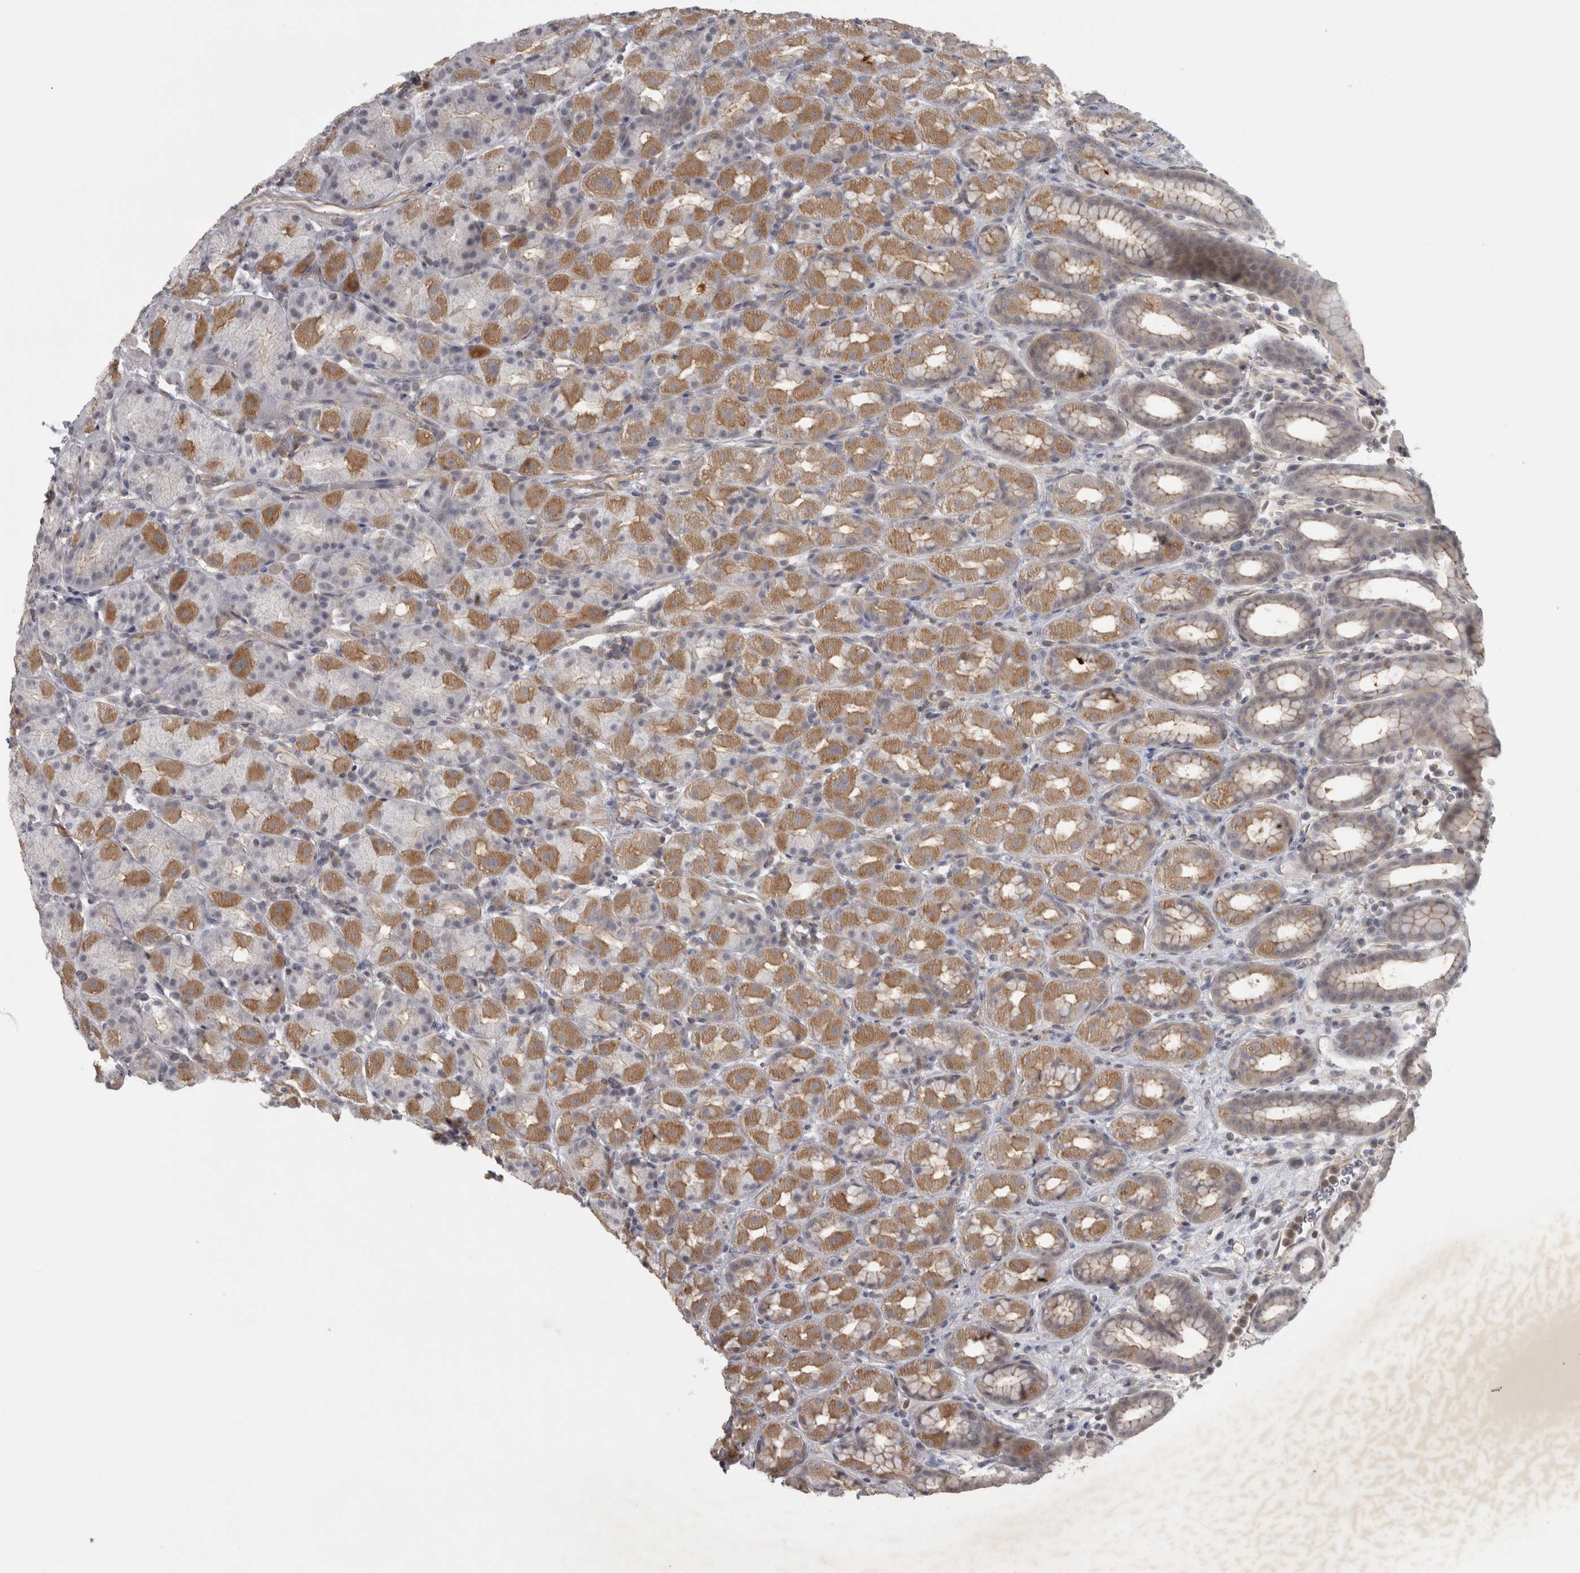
{"staining": {"intensity": "moderate", "quantity": "25%-75%", "location": "cytoplasmic/membranous"}, "tissue": "stomach", "cell_type": "Glandular cells", "image_type": "normal", "snomed": [{"axis": "morphology", "description": "Normal tissue, NOS"}, {"axis": "topography", "description": "Stomach, upper"}], "caption": "Glandular cells exhibit medium levels of moderate cytoplasmic/membranous staining in approximately 25%-75% of cells in unremarkable human stomach.", "gene": "PPP1R12B", "patient": {"sex": "male", "age": 68}}